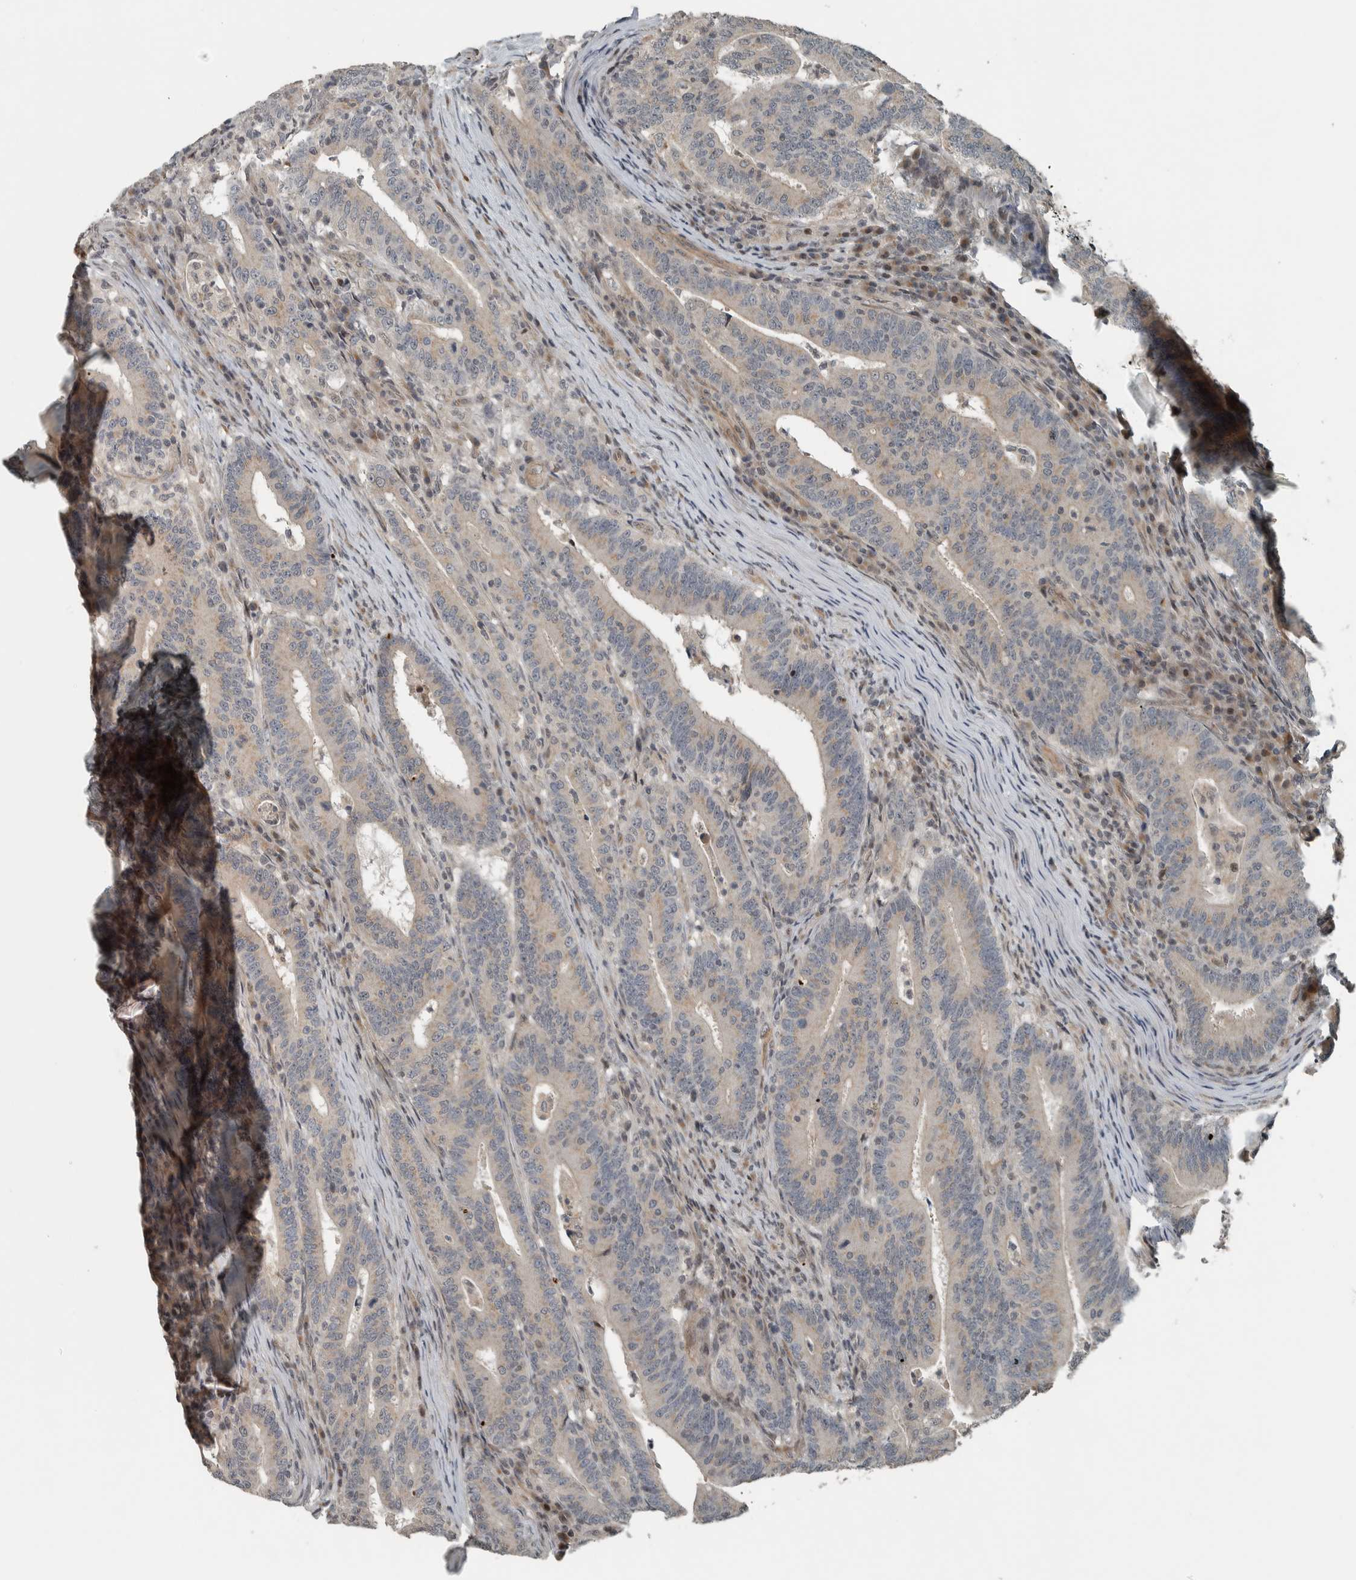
{"staining": {"intensity": "weak", "quantity": "<25%", "location": "cytoplasmic/membranous"}, "tissue": "colorectal cancer", "cell_type": "Tumor cells", "image_type": "cancer", "snomed": [{"axis": "morphology", "description": "Adenocarcinoma, NOS"}, {"axis": "topography", "description": "Colon"}], "caption": "Colorectal adenocarcinoma was stained to show a protein in brown. There is no significant expression in tumor cells. Nuclei are stained in blue.", "gene": "NAPG", "patient": {"sex": "female", "age": 66}}